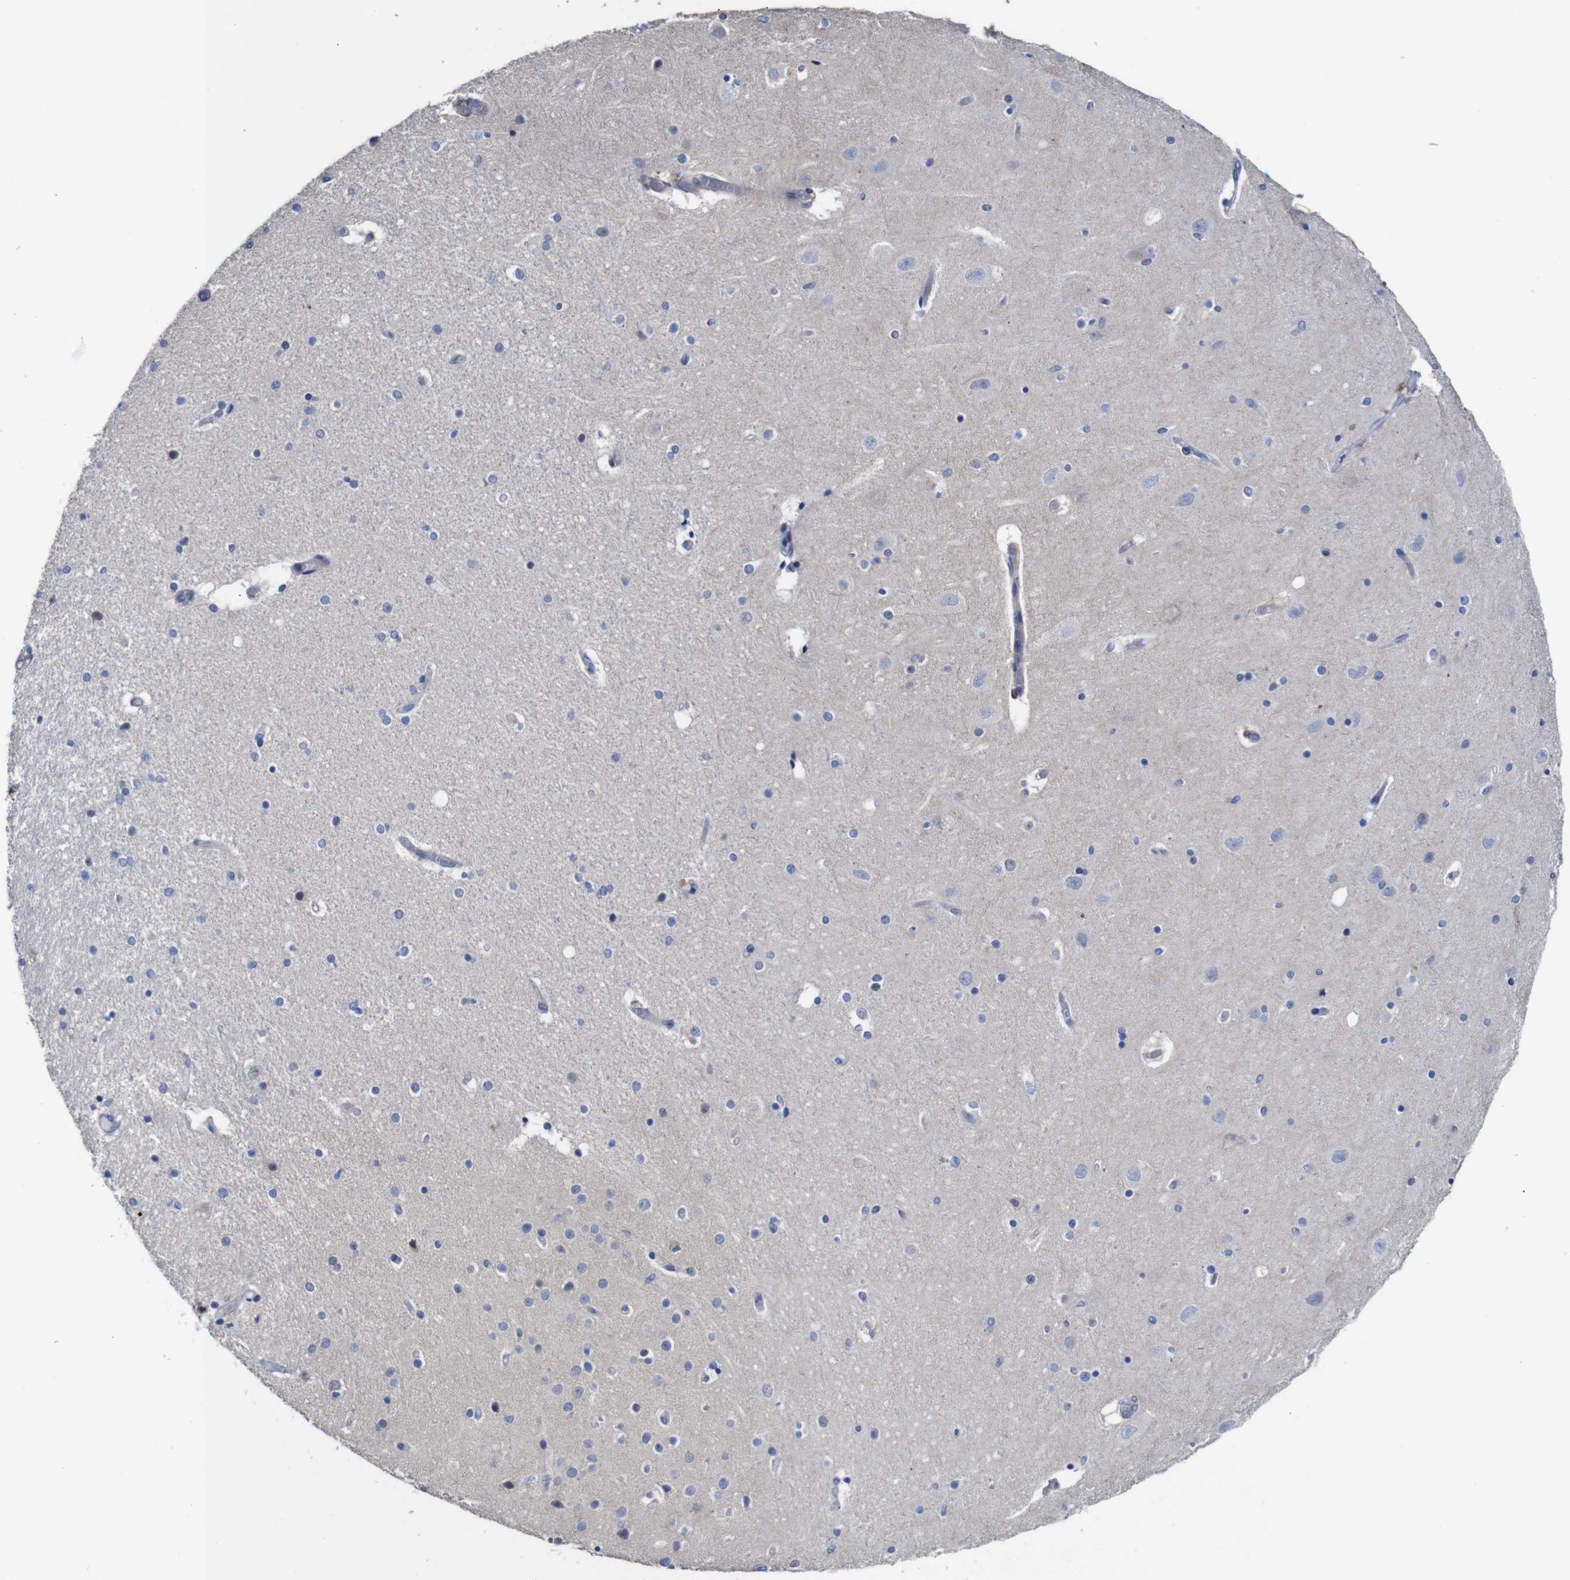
{"staining": {"intensity": "negative", "quantity": "none", "location": "none"}, "tissue": "hippocampus", "cell_type": "Glial cells", "image_type": "normal", "snomed": [{"axis": "morphology", "description": "Normal tissue, NOS"}, {"axis": "topography", "description": "Hippocampus"}], "caption": "Micrograph shows no significant protein staining in glial cells of normal hippocampus. (Brightfield microscopy of DAB IHC at high magnification).", "gene": "TCEAL9", "patient": {"sex": "female", "age": 54}}